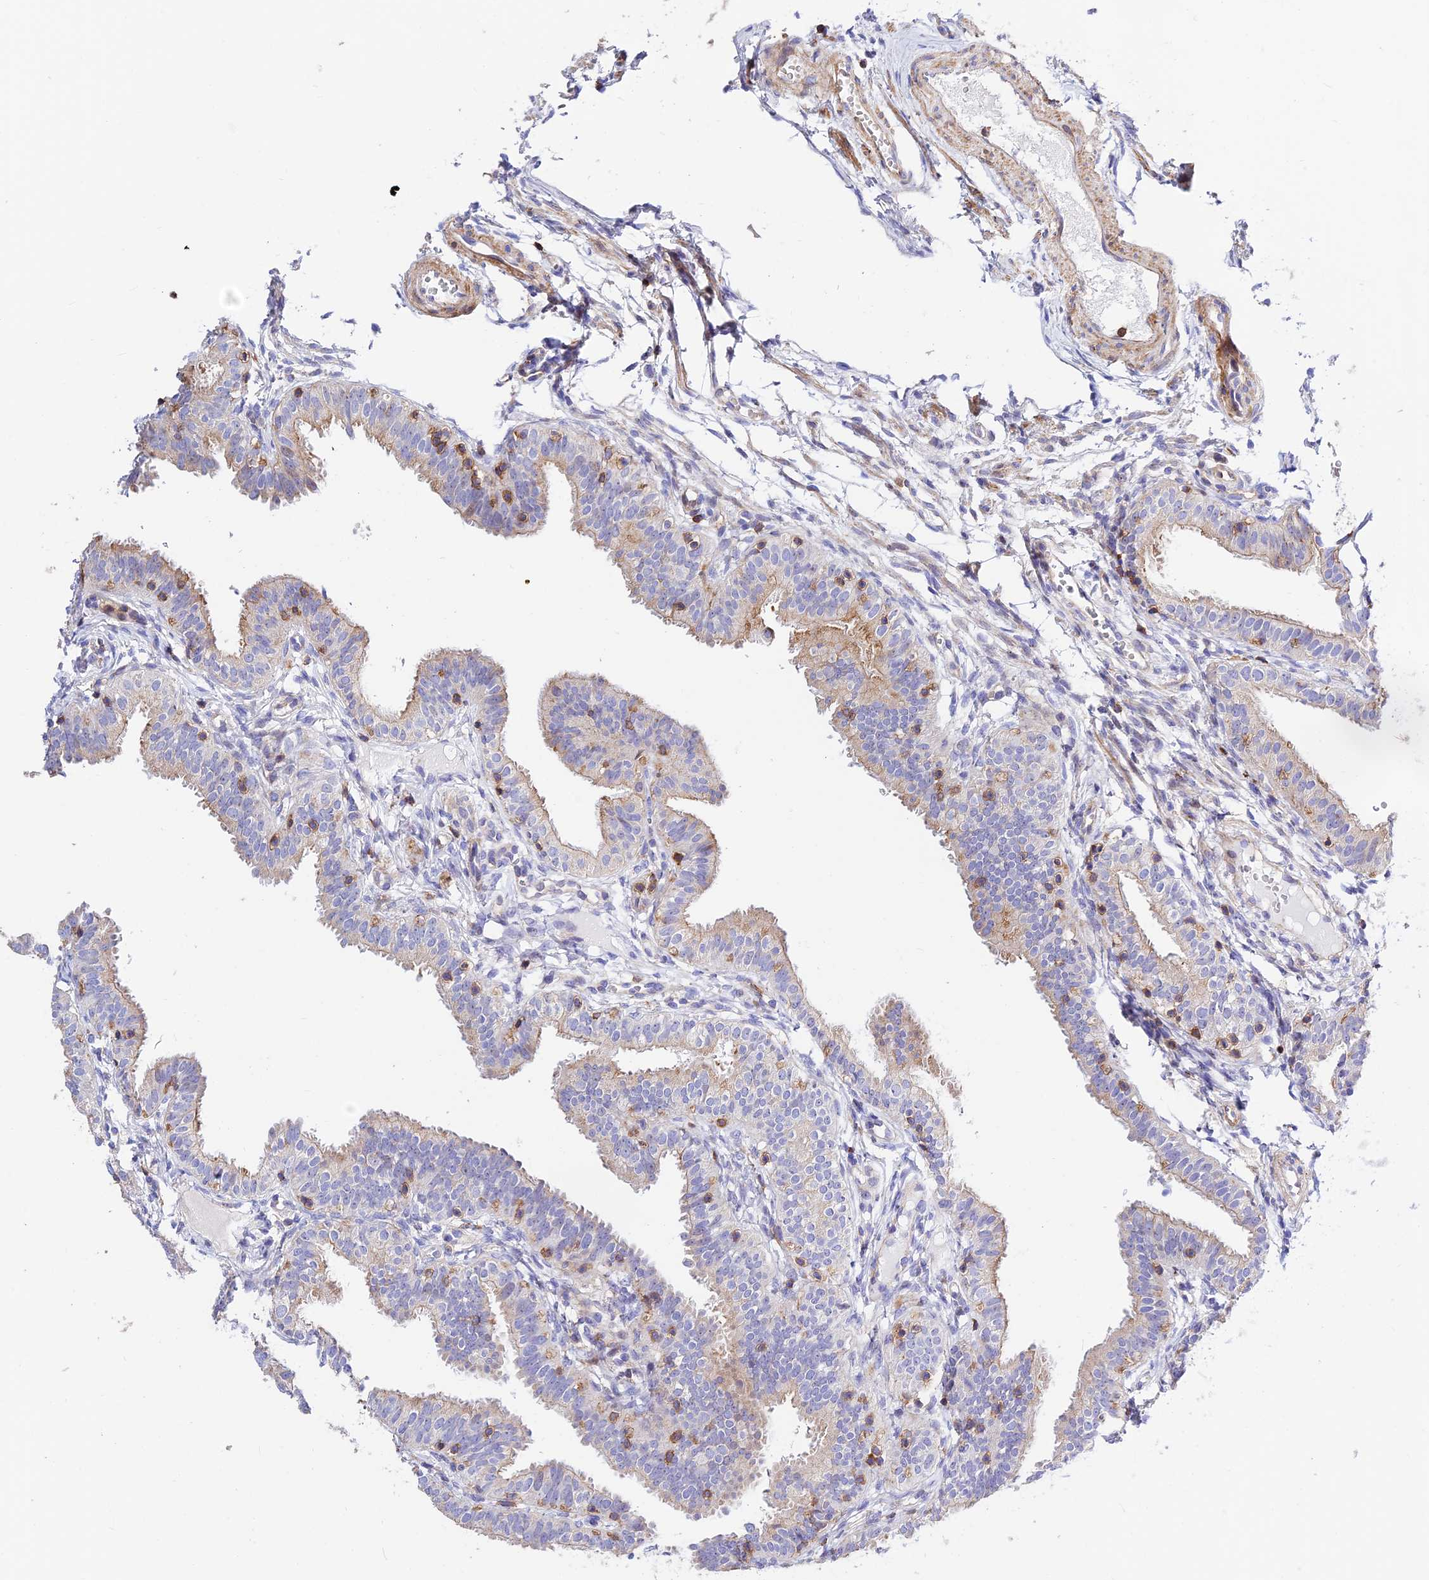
{"staining": {"intensity": "weak", "quantity": "25%-75%", "location": "cytoplasmic/membranous"}, "tissue": "fallopian tube", "cell_type": "Glandular cells", "image_type": "normal", "snomed": [{"axis": "morphology", "description": "Normal tissue, NOS"}, {"axis": "topography", "description": "Fallopian tube"}], "caption": "Glandular cells display low levels of weak cytoplasmic/membranous positivity in approximately 25%-75% of cells in unremarkable human fallopian tube. (brown staining indicates protein expression, while blue staining denotes nuclei).", "gene": "PRIM1", "patient": {"sex": "female", "age": 35}}